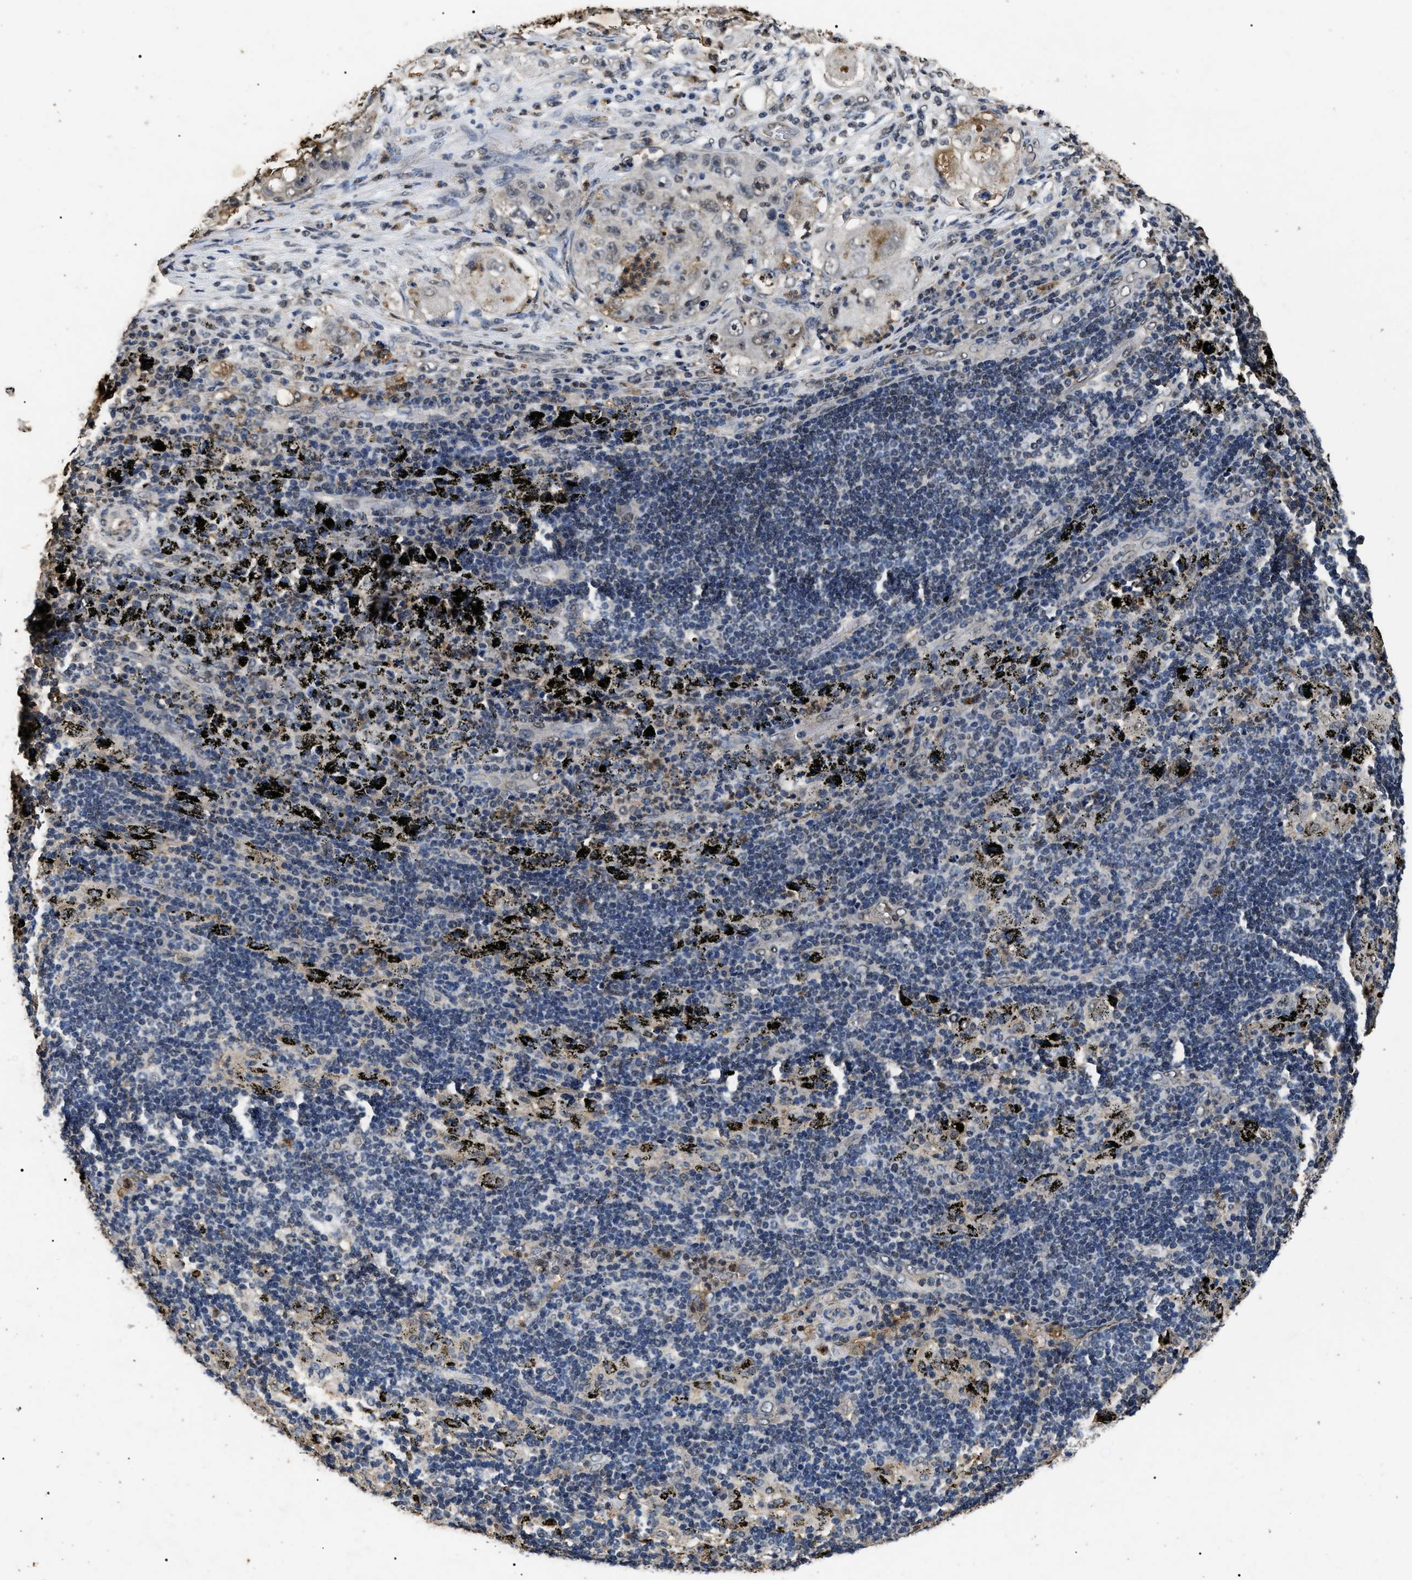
{"staining": {"intensity": "weak", "quantity": "25%-75%", "location": "cytoplasmic/membranous"}, "tissue": "lung cancer", "cell_type": "Tumor cells", "image_type": "cancer", "snomed": [{"axis": "morphology", "description": "Inflammation, NOS"}, {"axis": "morphology", "description": "Squamous cell carcinoma, NOS"}, {"axis": "topography", "description": "Lymph node"}, {"axis": "topography", "description": "Soft tissue"}, {"axis": "topography", "description": "Lung"}], "caption": "Tumor cells show low levels of weak cytoplasmic/membranous positivity in approximately 25%-75% of cells in human lung squamous cell carcinoma. The staining is performed using DAB (3,3'-diaminobenzidine) brown chromogen to label protein expression. The nuclei are counter-stained blue using hematoxylin.", "gene": "ANP32E", "patient": {"sex": "male", "age": 66}}